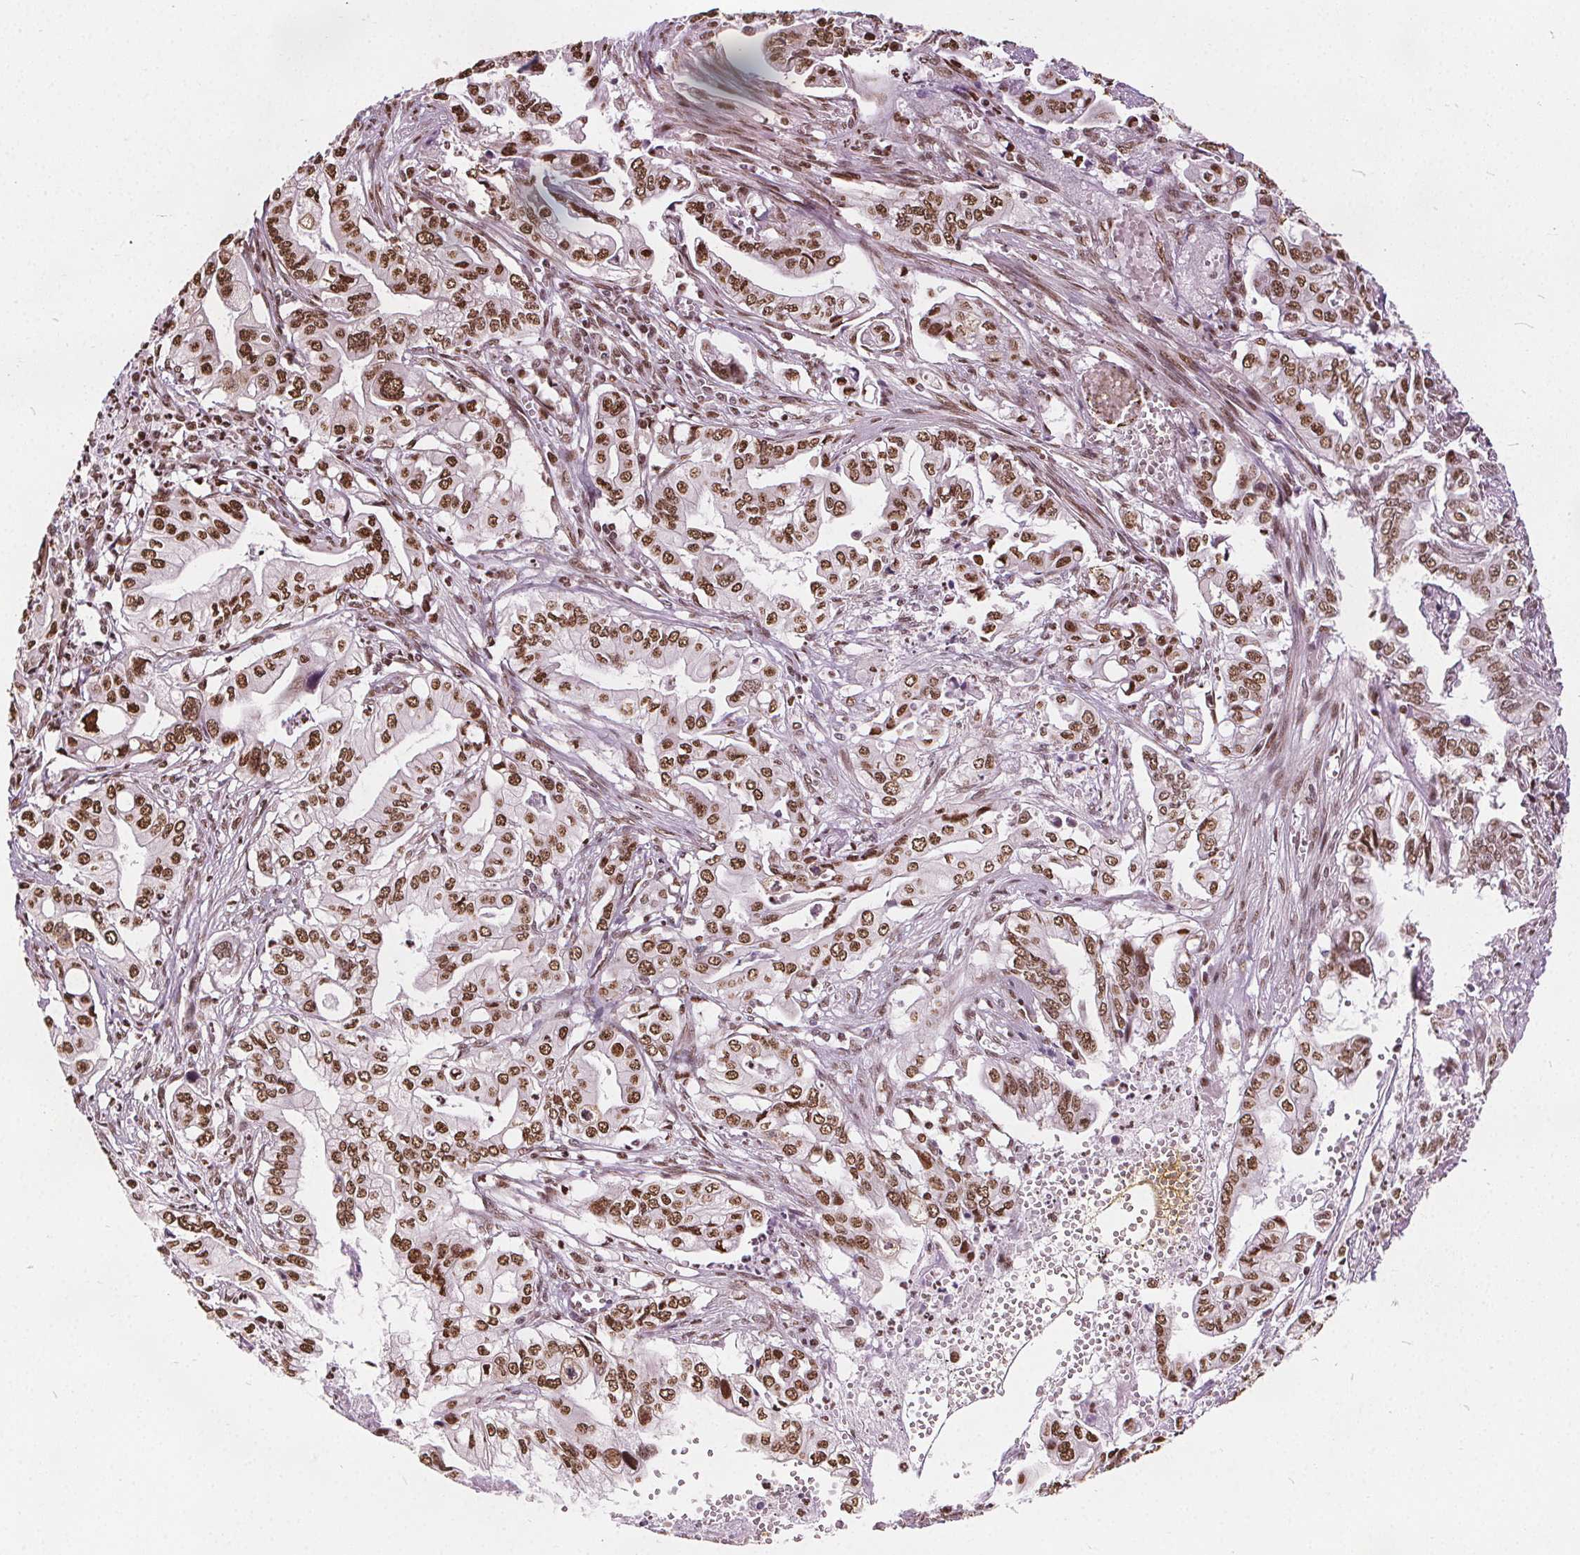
{"staining": {"intensity": "moderate", "quantity": ">75%", "location": "nuclear"}, "tissue": "pancreatic cancer", "cell_type": "Tumor cells", "image_type": "cancer", "snomed": [{"axis": "morphology", "description": "Adenocarcinoma, NOS"}, {"axis": "topography", "description": "Pancreas"}], "caption": "Immunohistochemical staining of pancreatic cancer (adenocarcinoma) exhibits medium levels of moderate nuclear expression in approximately >75% of tumor cells. Nuclei are stained in blue.", "gene": "ISLR2", "patient": {"sex": "male", "age": 68}}